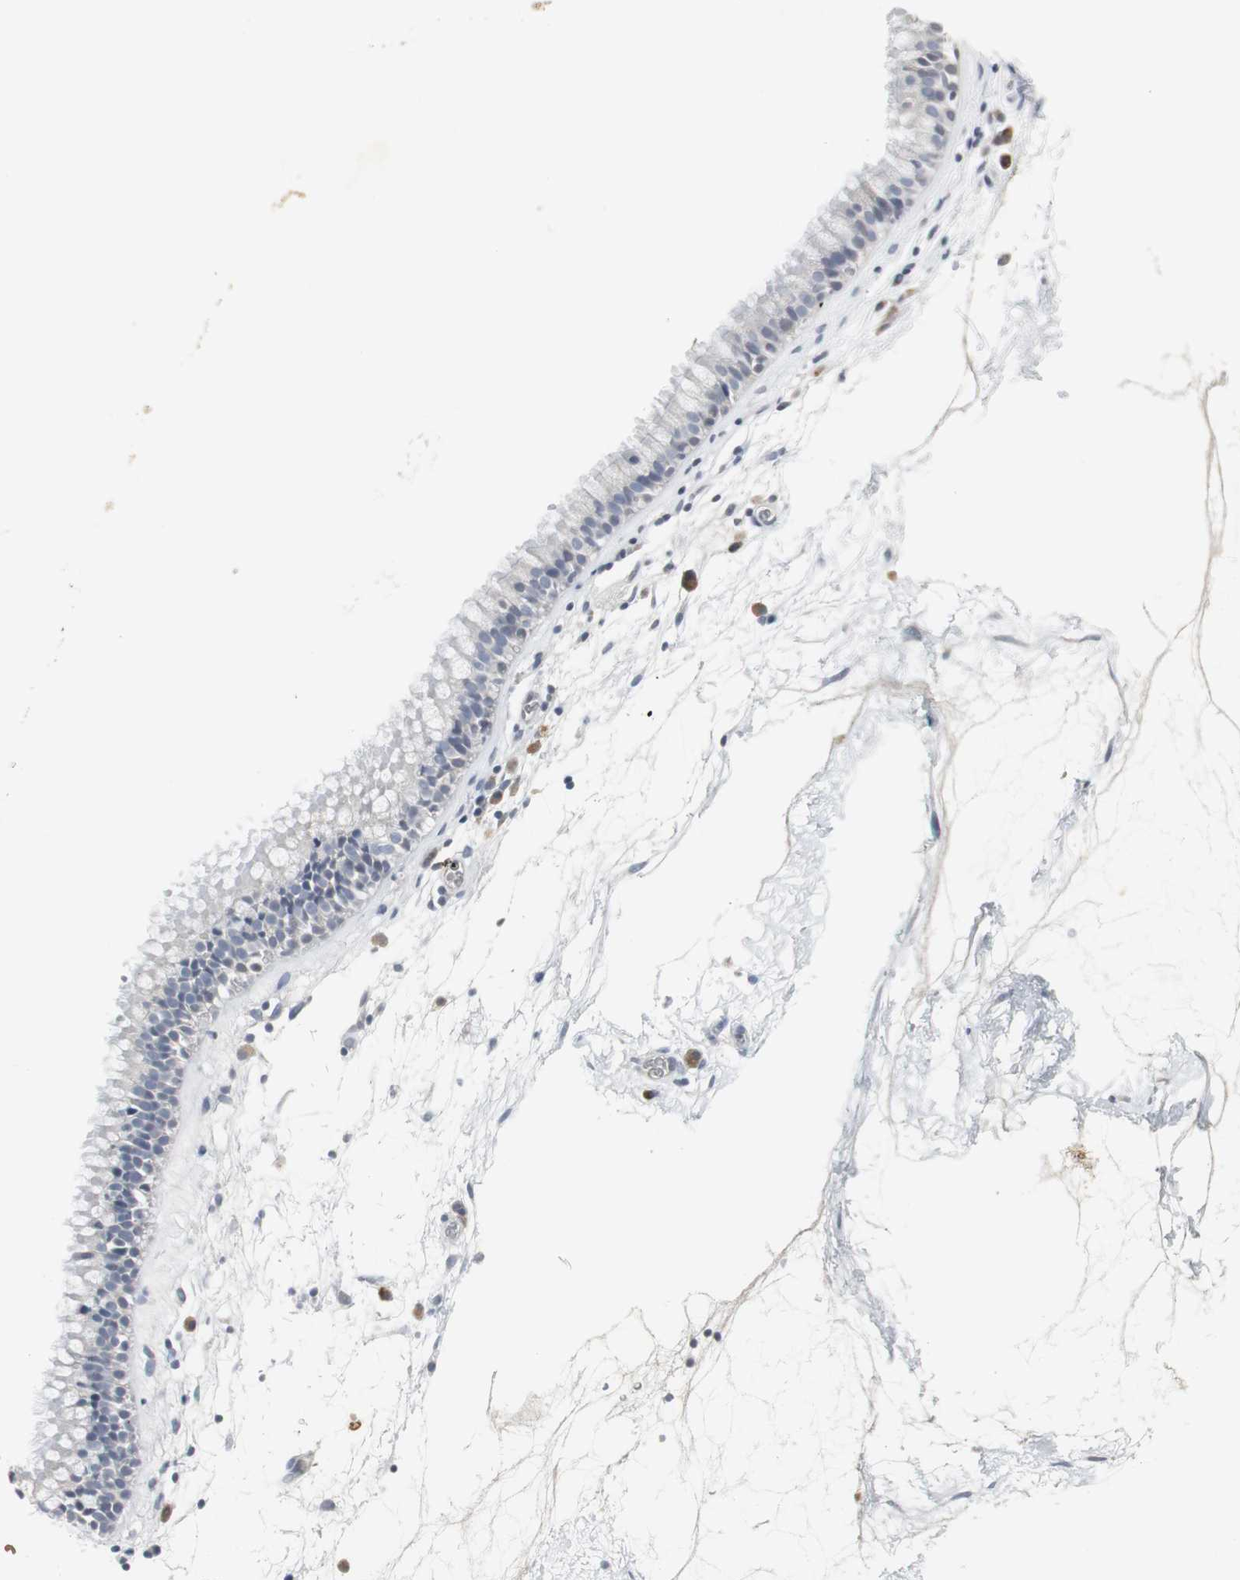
{"staining": {"intensity": "negative", "quantity": "none", "location": "none"}, "tissue": "nasopharynx", "cell_type": "Respiratory epithelial cells", "image_type": "normal", "snomed": [{"axis": "morphology", "description": "Normal tissue, NOS"}, {"axis": "morphology", "description": "Inflammation, NOS"}, {"axis": "topography", "description": "Nasopharynx"}], "caption": "An immunohistochemistry histopathology image of benign nasopharynx is shown. There is no staining in respiratory epithelial cells of nasopharynx.", "gene": "PI15", "patient": {"sex": "male", "age": 48}}